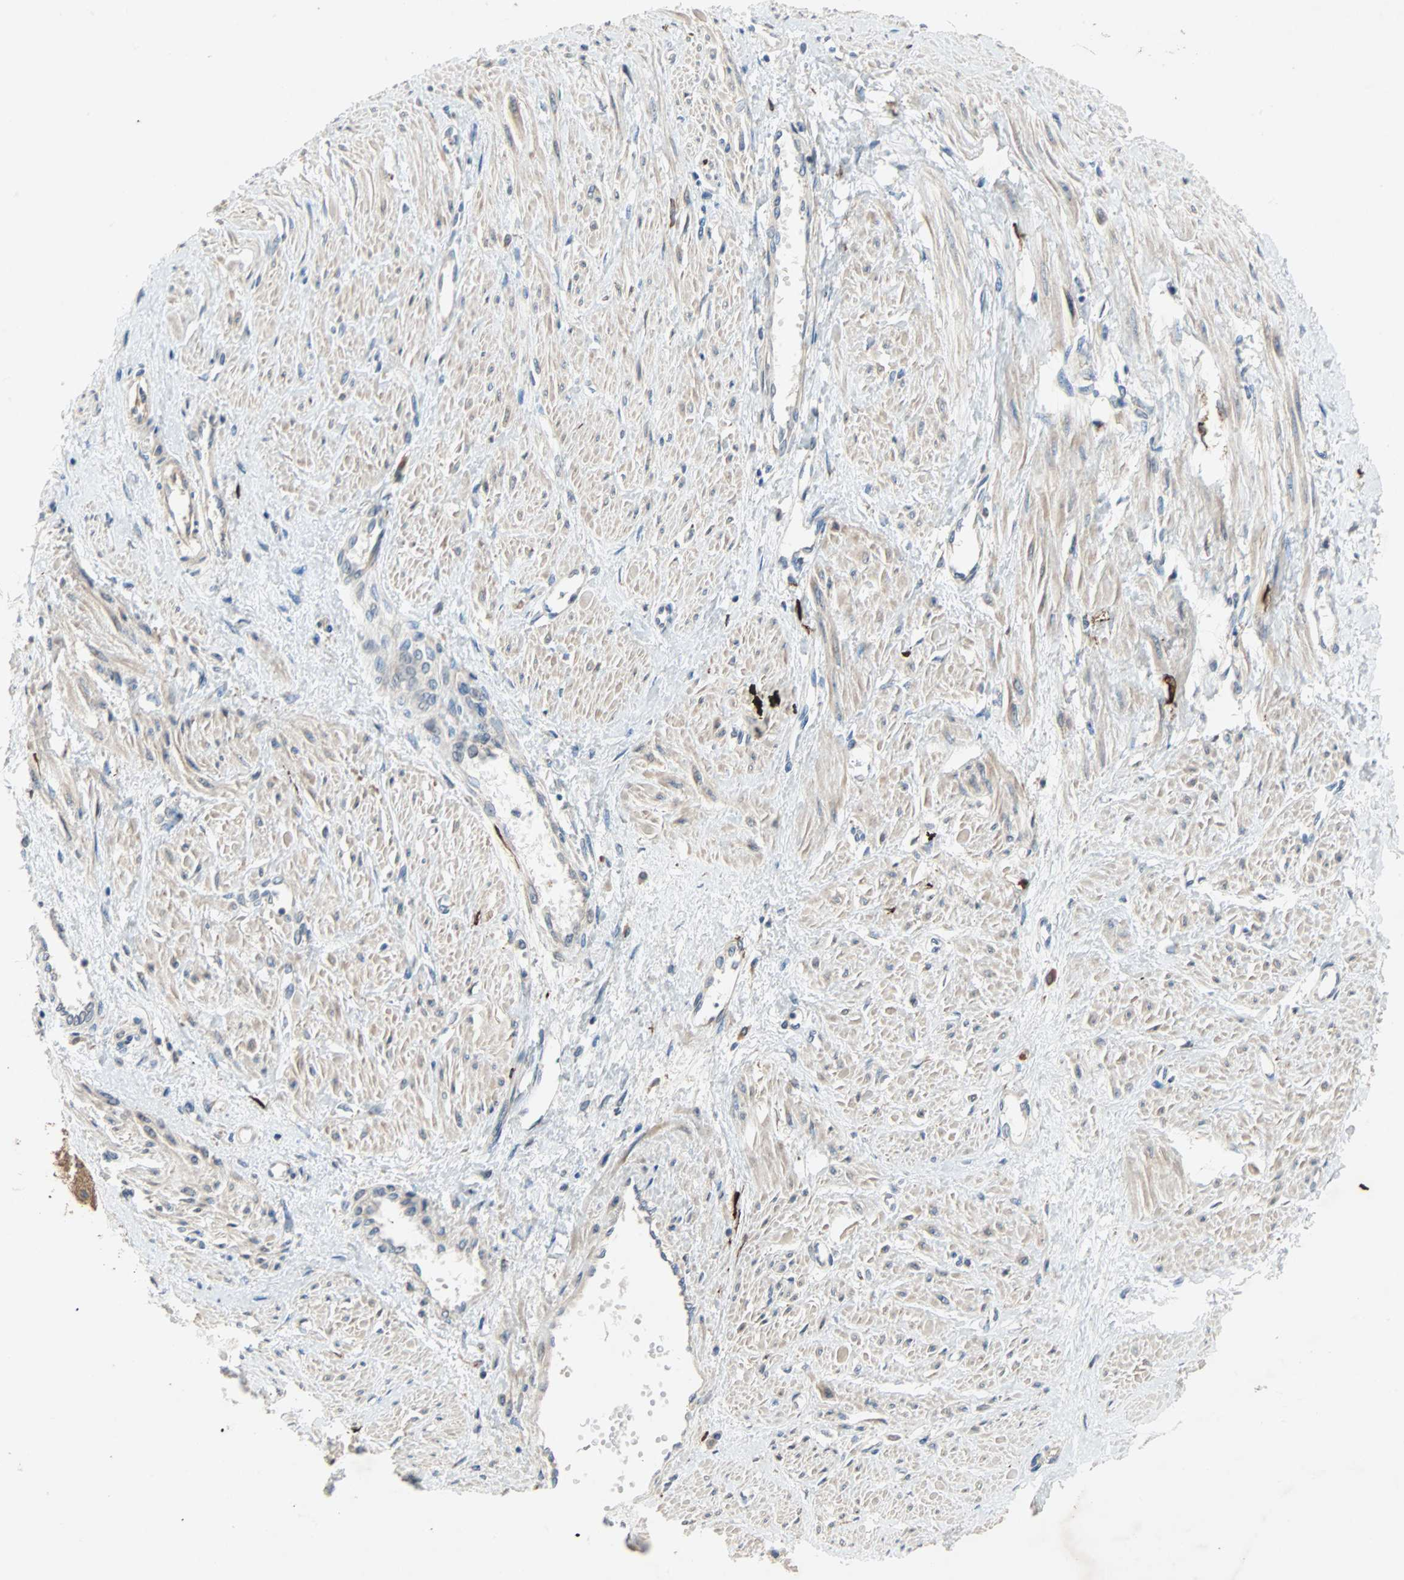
{"staining": {"intensity": "weak", "quantity": ">75%", "location": "cytoplasmic/membranous"}, "tissue": "smooth muscle", "cell_type": "Smooth muscle cells", "image_type": "normal", "snomed": [{"axis": "morphology", "description": "Normal tissue, NOS"}, {"axis": "topography", "description": "Smooth muscle"}, {"axis": "topography", "description": "Uterus"}], "caption": "The image demonstrates immunohistochemical staining of unremarkable smooth muscle. There is weak cytoplasmic/membranous positivity is identified in about >75% of smooth muscle cells.", "gene": "XYLT1", "patient": {"sex": "female", "age": 39}}